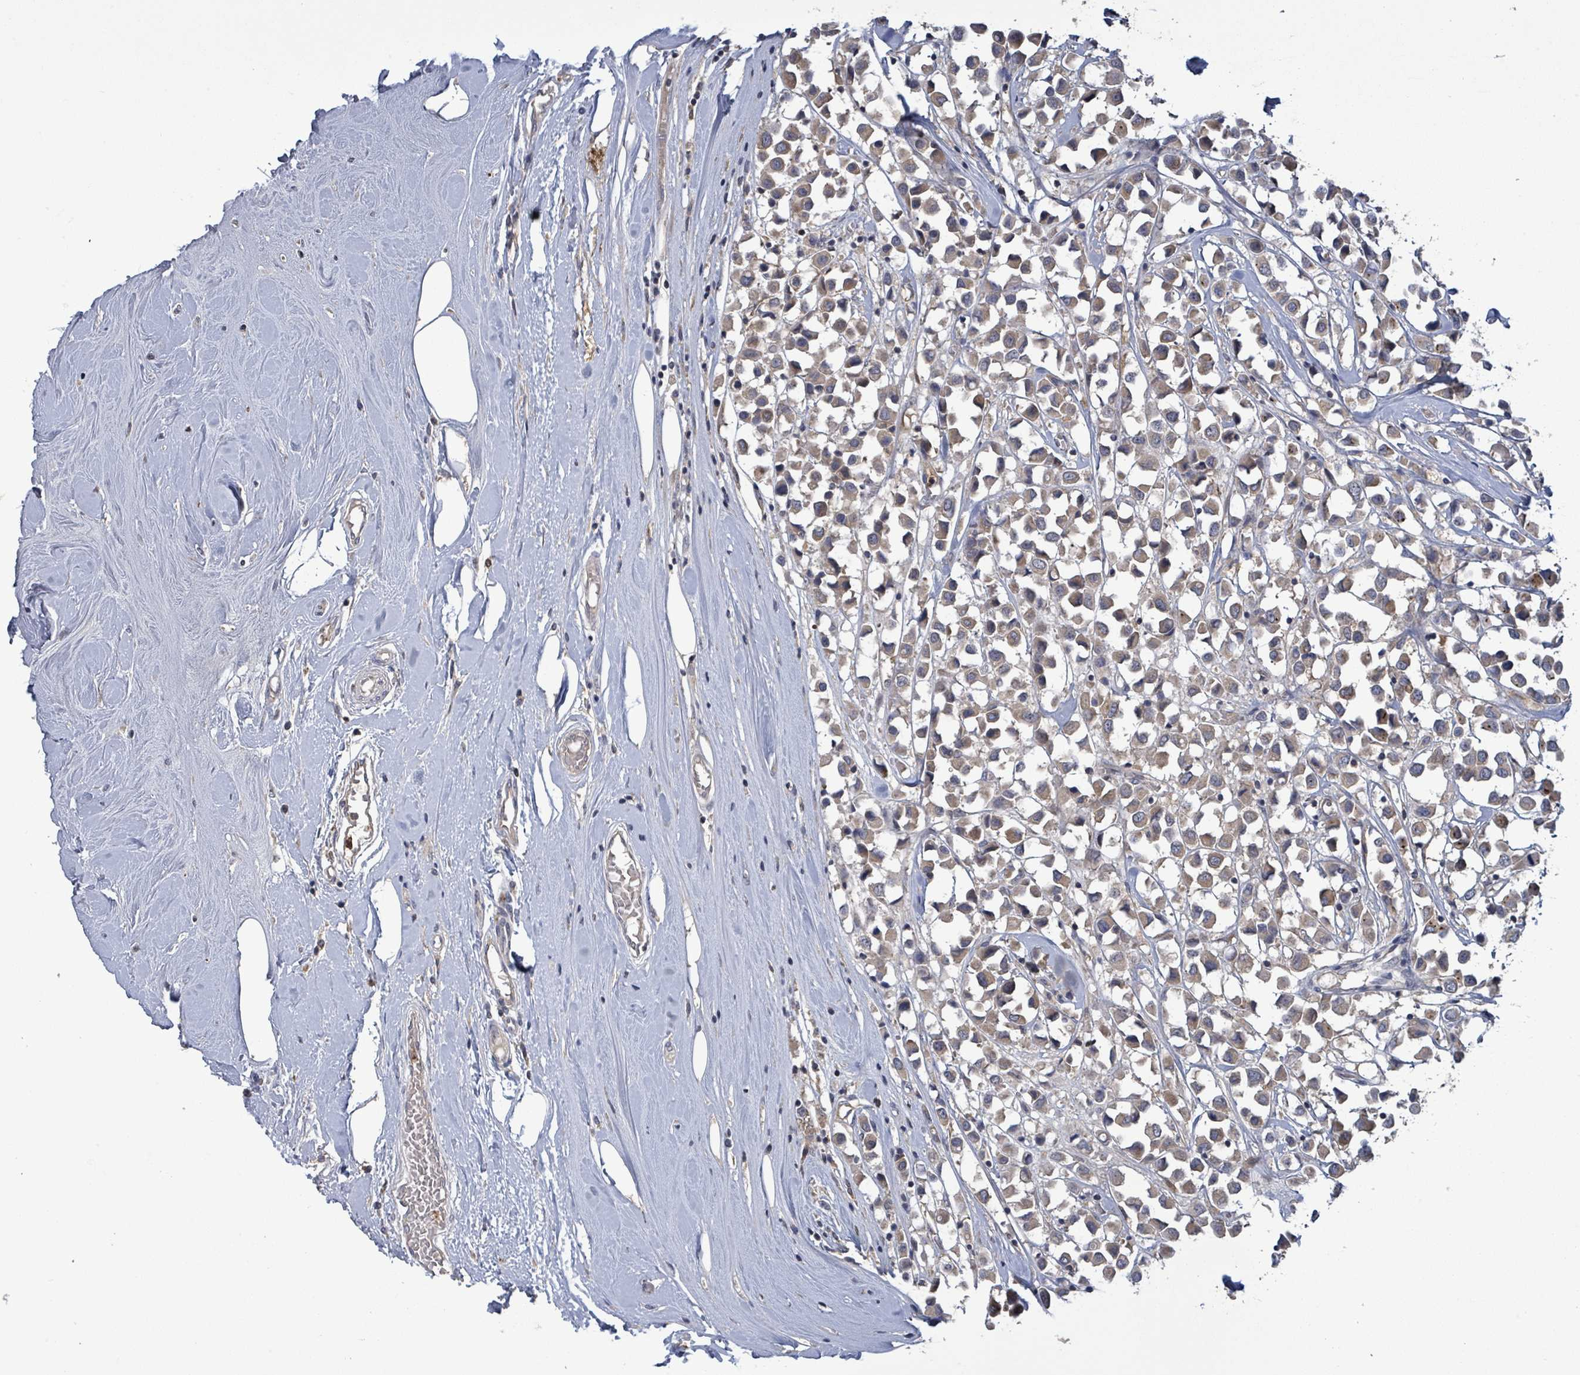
{"staining": {"intensity": "weak", "quantity": ">75%", "location": "cytoplasmic/membranous"}, "tissue": "breast cancer", "cell_type": "Tumor cells", "image_type": "cancer", "snomed": [{"axis": "morphology", "description": "Duct carcinoma"}, {"axis": "topography", "description": "Breast"}], "caption": "DAB (3,3'-diaminobenzidine) immunohistochemical staining of human breast invasive ductal carcinoma demonstrates weak cytoplasmic/membranous protein positivity in approximately >75% of tumor cells. The staining was performed using DAB to visualize the protein expression in brown, while the nuclei were stained in blue with hematoxylin (Magnification: 20x).", "gene": "SERPINE3", "patient": {"sex": "female", "age": 61}}